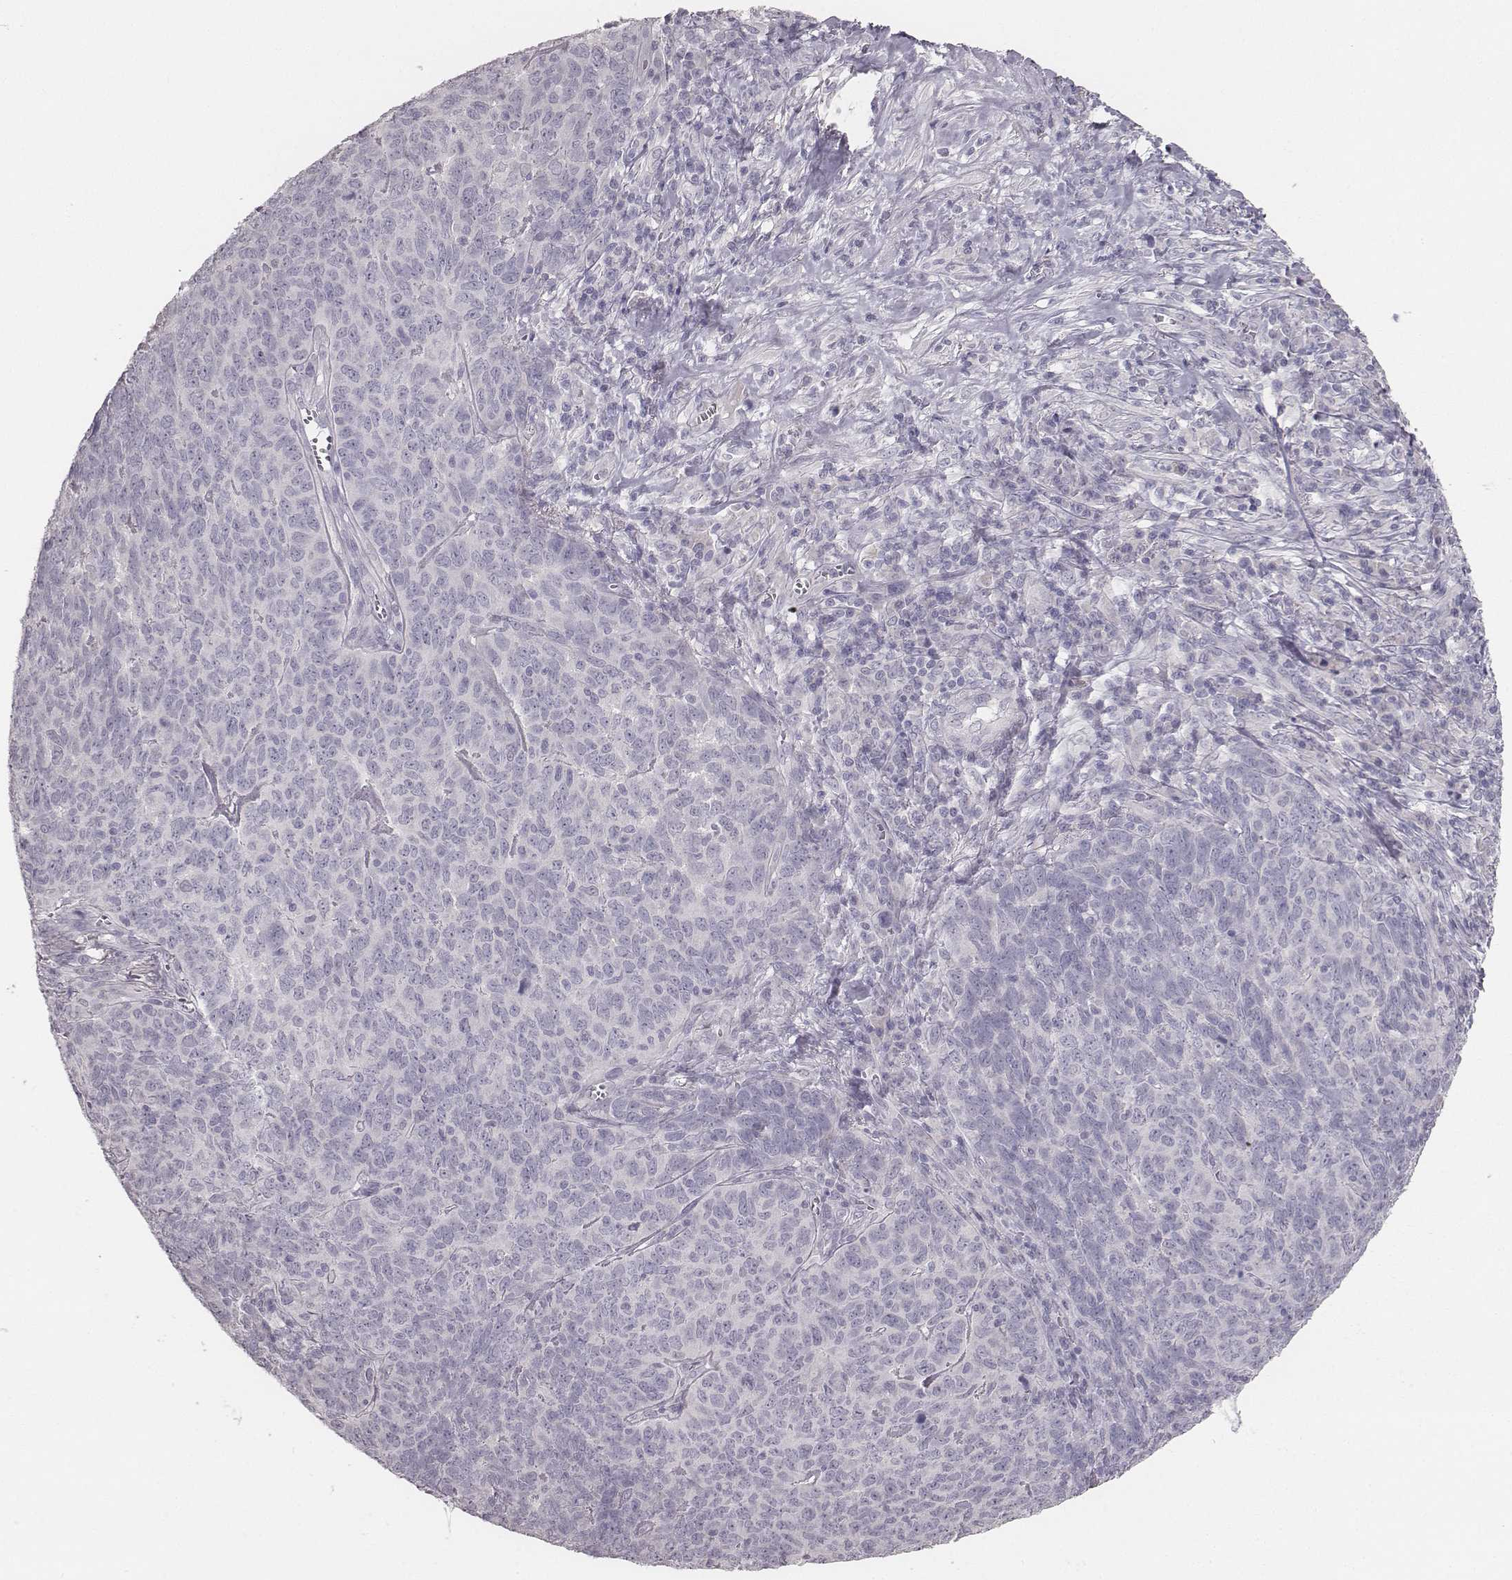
{"staining": {"intensity": "negative", "quantity": "none", "location": "none"}, "tissue": "skin cancer", "cell_type": "Tumor cells", "image_type": "cancer", "snomed": [{"axis": "morphology", "description": "Squamous cell carcinoma, NOS"}, {"axis": "topography", "description": "Skin"}, {"axis": "topography", "description": "Anal"}], "caption": "The IHC photomicrograph has no significant expression in tumor cells of skin squamous cell carcinoma tissue.", "gene": "MYH6", "patient": {"sex": "female", "age": 51}}